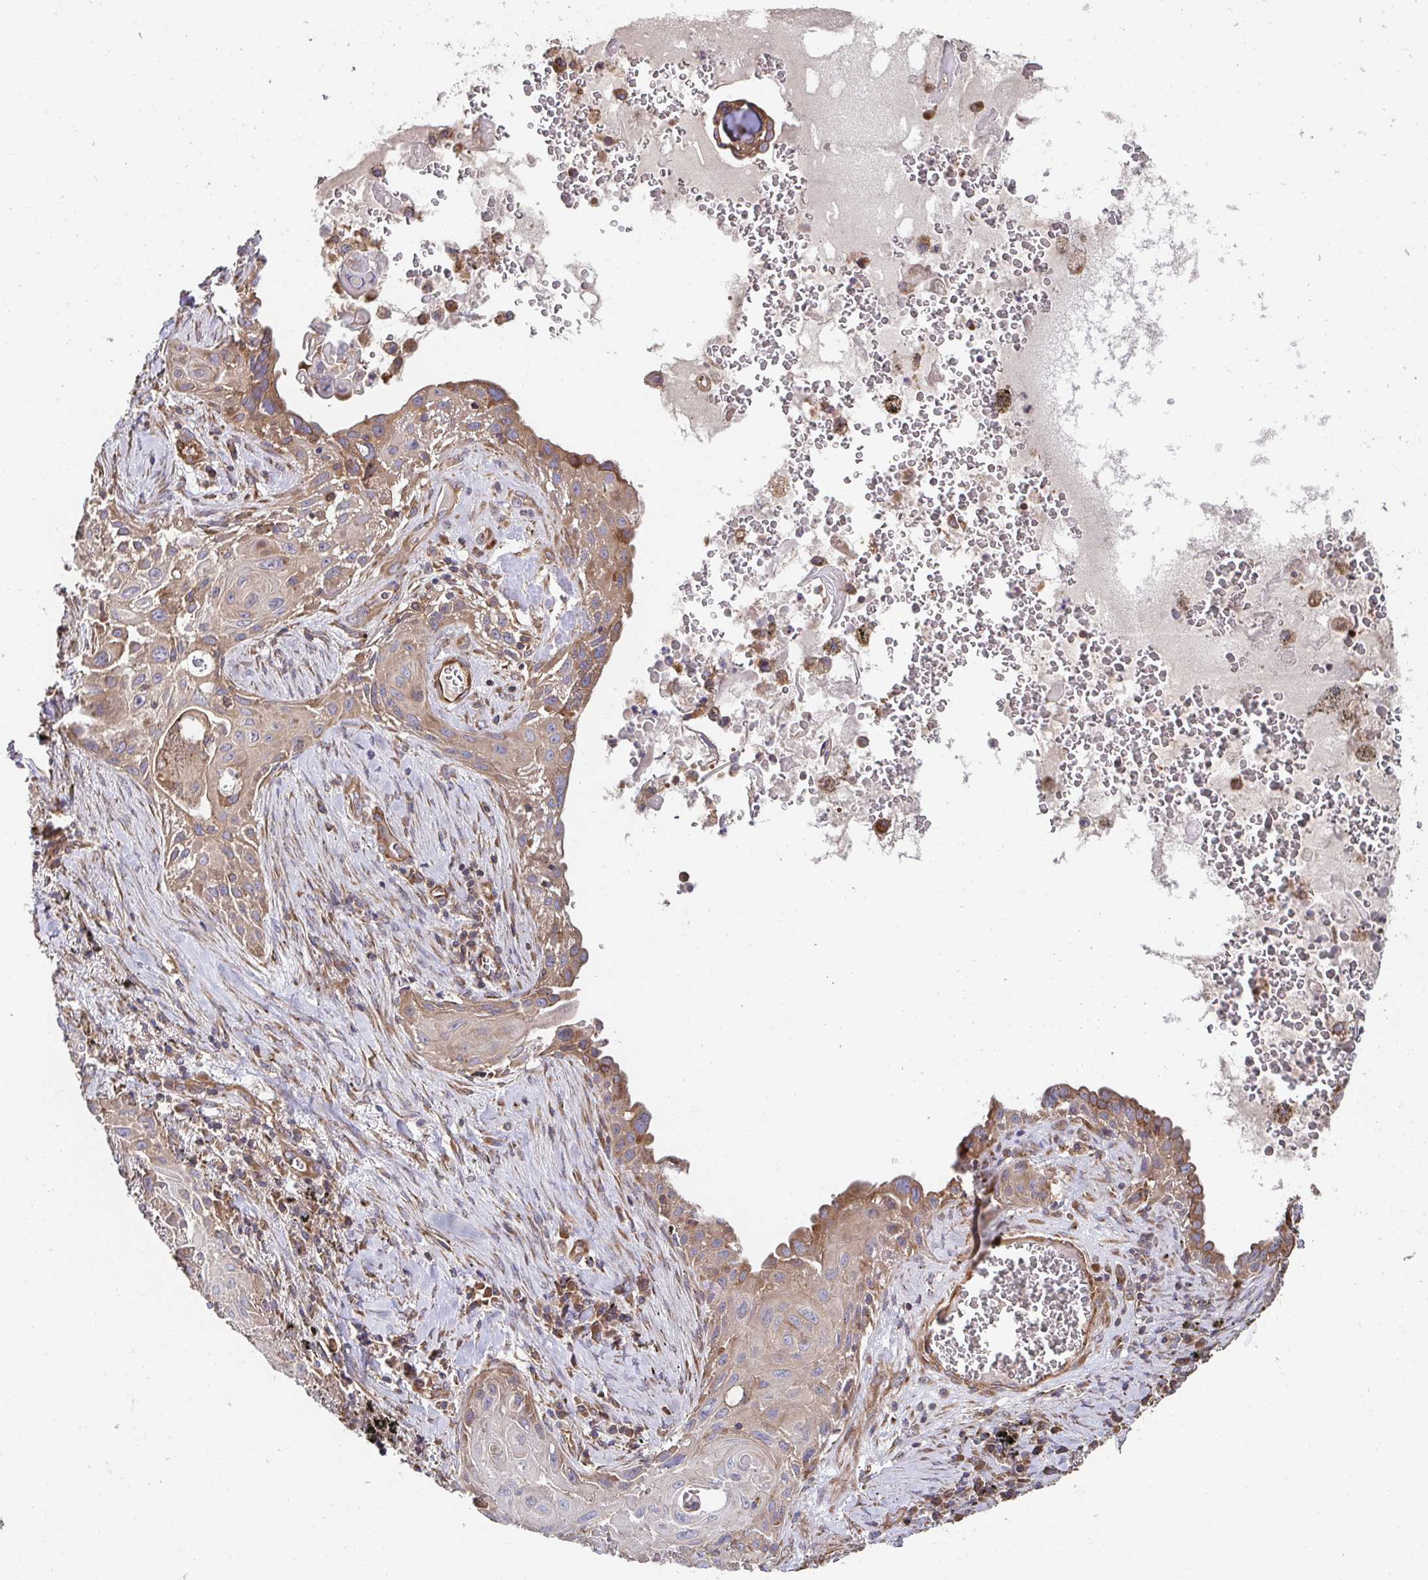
{"staining": {"intensity": "weak", "quantity": "25%-75%", "location": "cytoplasmic/membranous"}, "tissue": "lung cancer", "cell_type": "Tumor cells", "image_type": "cancer", "snomed": [{"axis": "morphology", "description": "Squamous cell carcinoma, NOS"}, {"axis": "topography", "description": "Lung"}], "caption": "Immunohistochemistry staining of lung squamous cell carcinoma, which demonstrates low levels of weak cytoplasmic/membranous positivity in about 25%-75% of tumor cells indicating weak cytoplasmic/membranous protein positivity. The staining was performed using DAB (3,3'-diaminobenzidine) (brown) for protein detection and nuclei were counterstained in hematoxylin (blue).", "gene": "APBB1", "patient": {"sex": "male", "age": 79}}